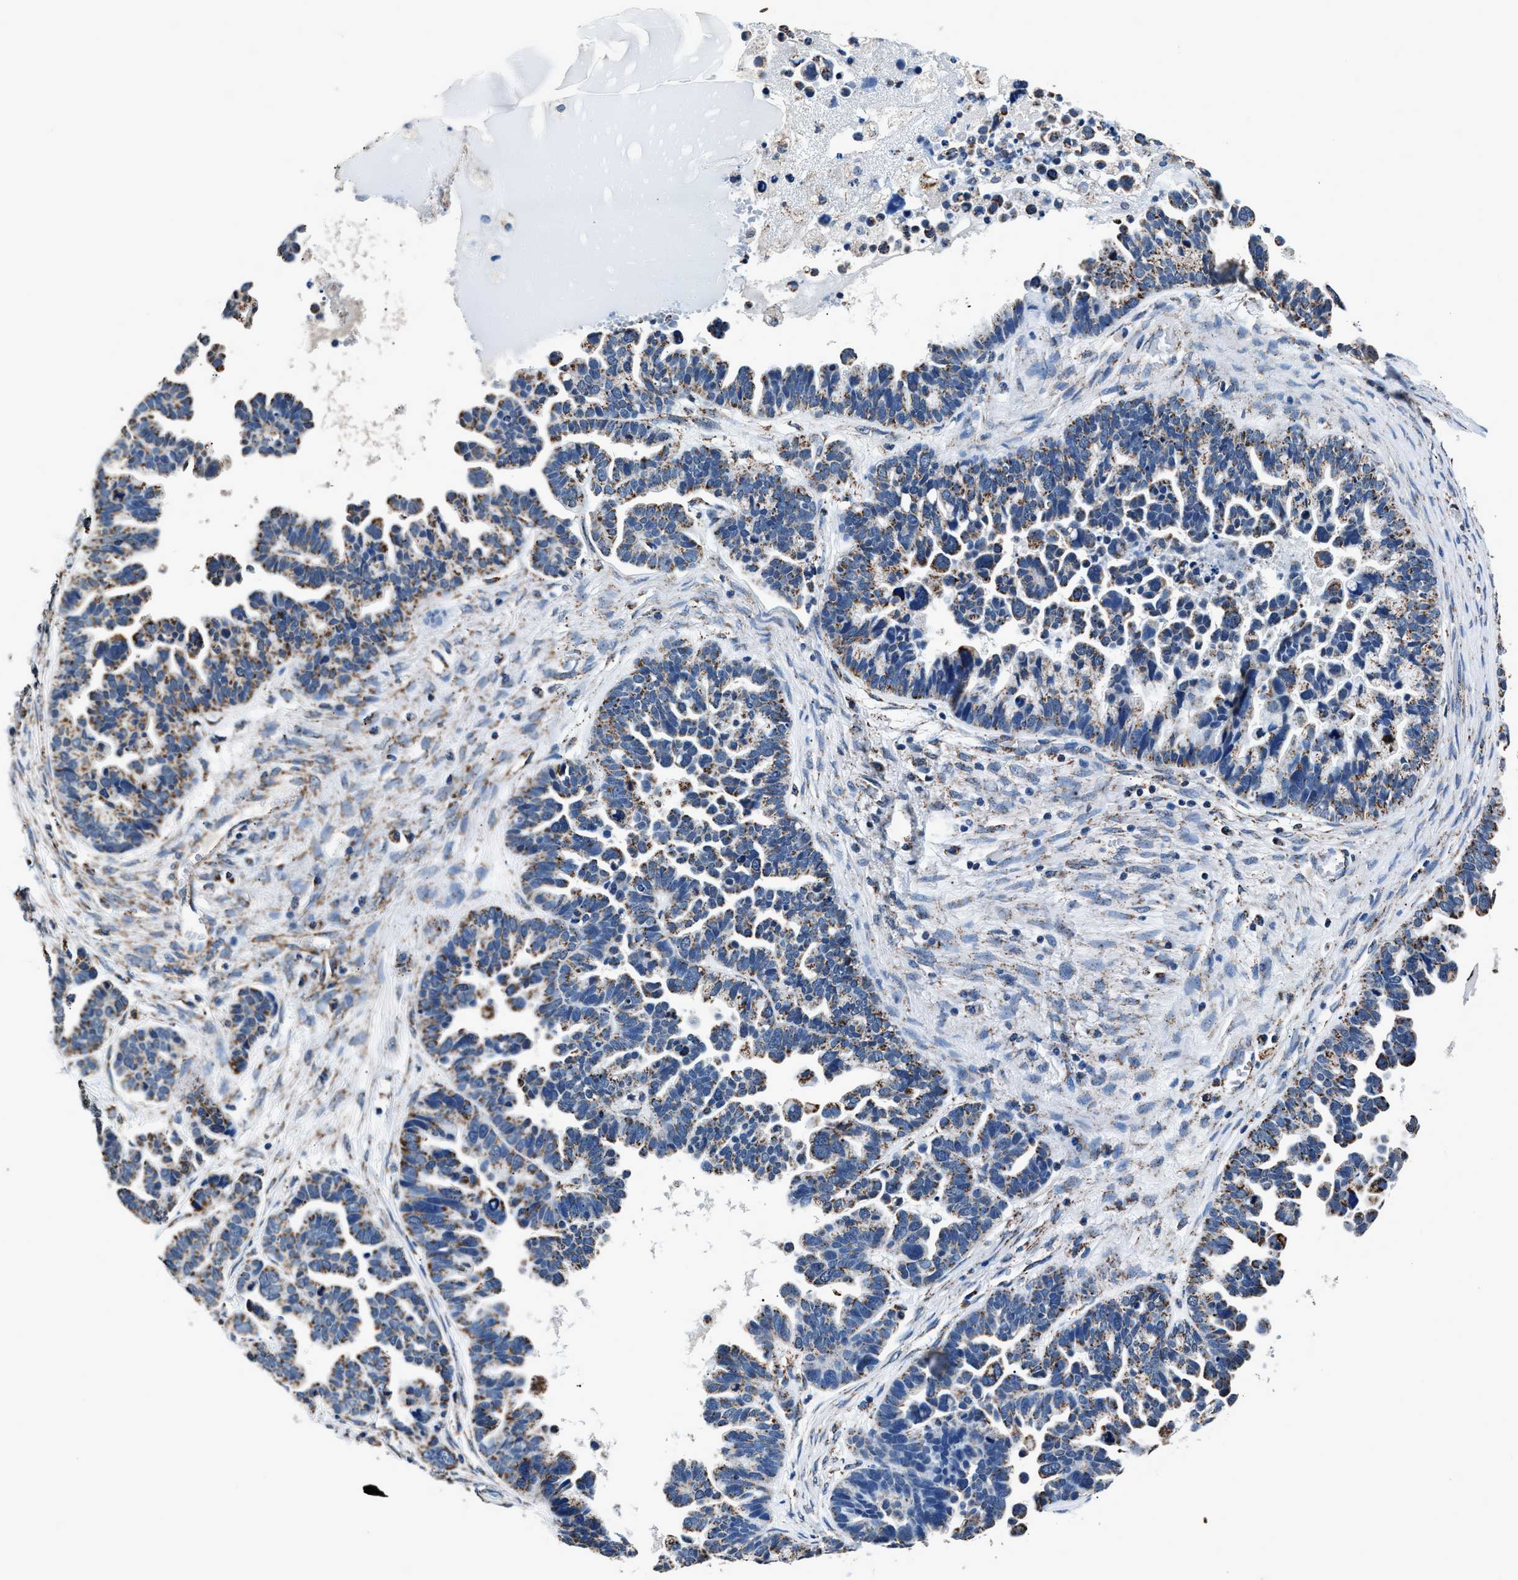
{"staining": {"intensity": "moderate", "quantity": "25%-75%", "location": "cytoplasmic/membranous"}, "tissue": "ovarian cancer", "cell_type": "Tumor cells", "image_type": "cancer", "snomed": [{"axis": "morphology", "description": "Cystadenocarcinoma, serous, NOS"}, {"axis": "topography", "description": "Ovary"}], "caption": "Approximately 25%-75% of tumor cells in serous cystadenocarcinoma (ovarian) demonstrate moderate cytoplasmic/membranous protein expression as visualized by brown immunohistochemical staining.", "gene": "HIBADH", "patient": {"sex": "female", "age": 56}}